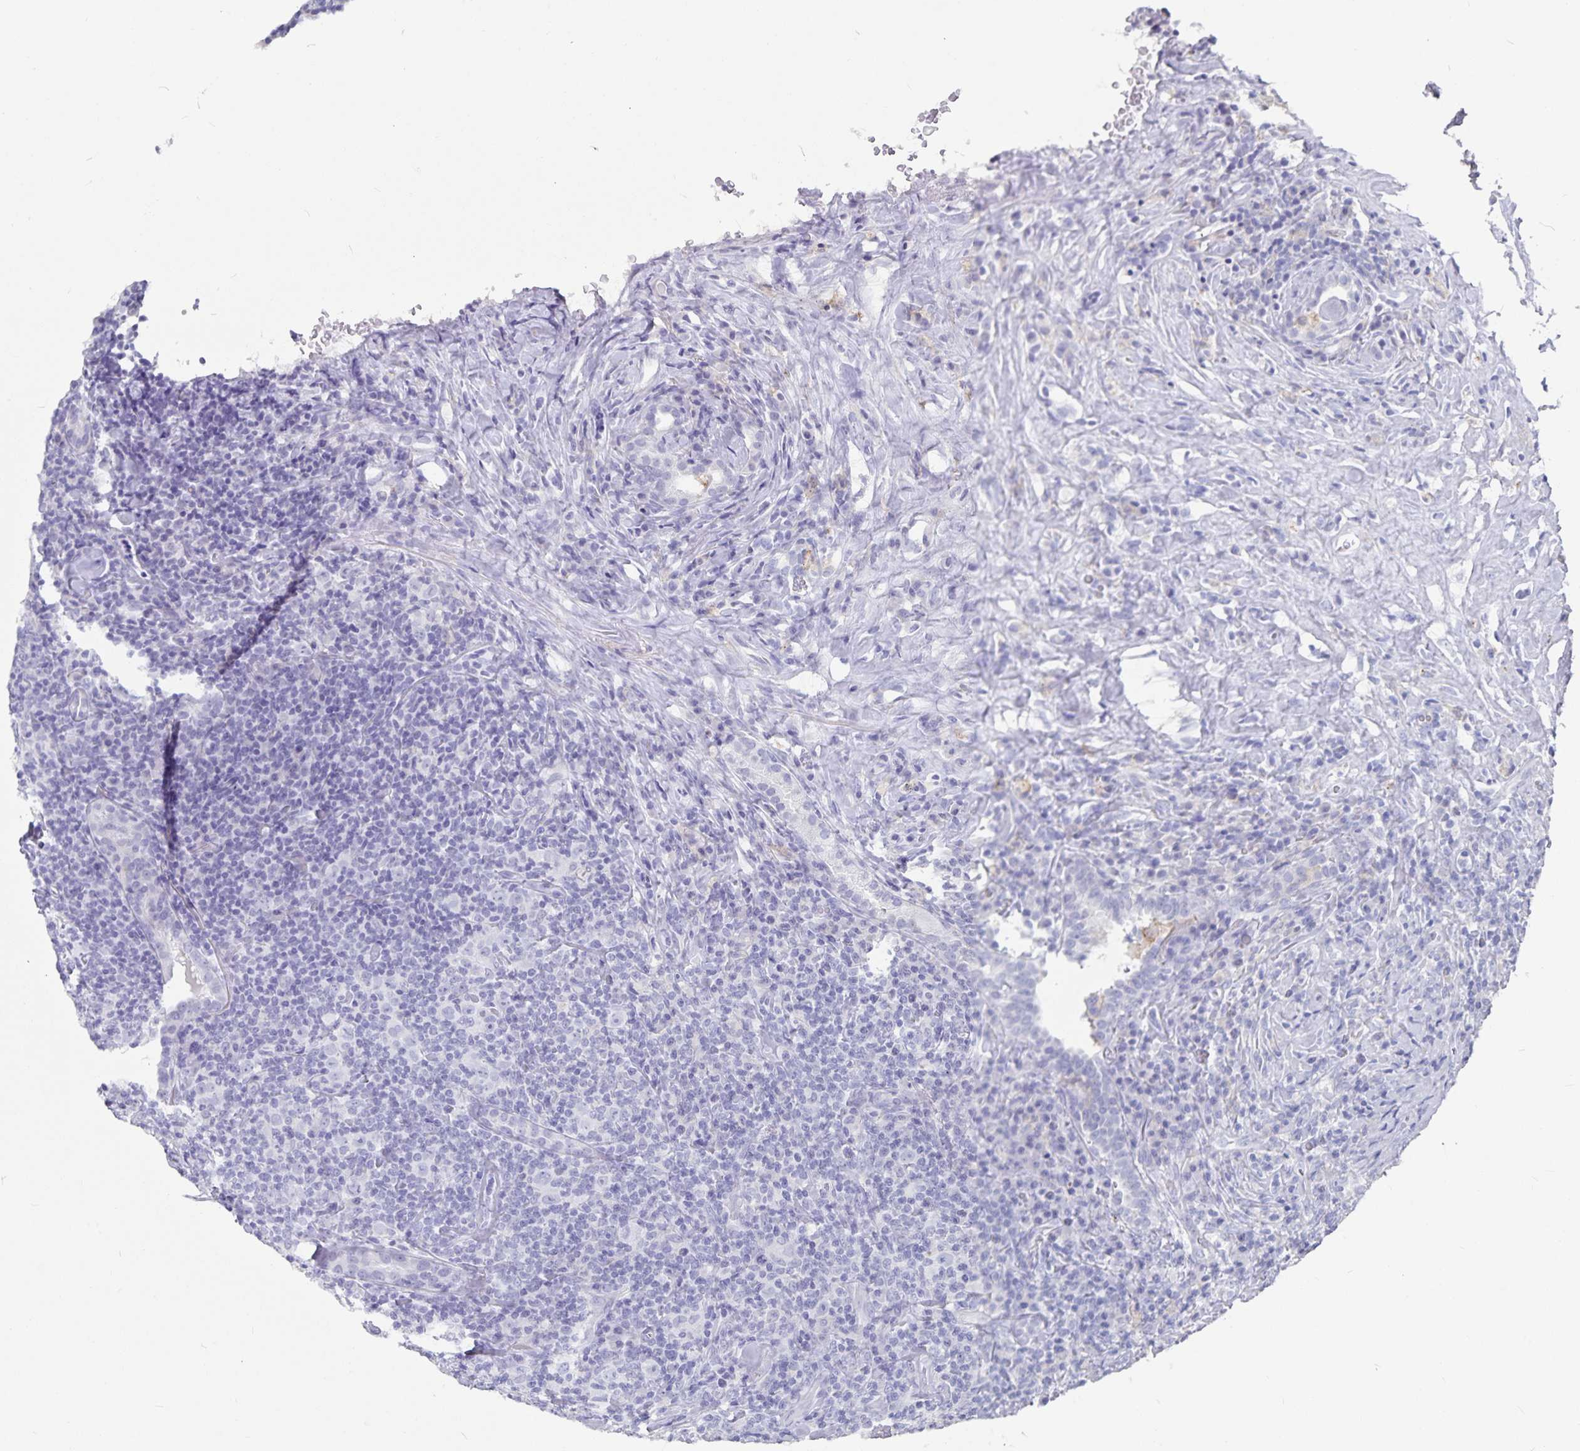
{"staining": {"intensity": "negative", "quantity": "none", "location": "none"}, "tissue": "lymphoma", "cell_type": "Tumor cells", "image_type": "cancer", "snomed": [{"axis": "morphology", "description": "Hodgkin's disease, NOS"}, {"axis": "topography", "description": "Lung"}], "caption": "The IHC histopathology image has no significant expression in tumor cells of lymphoma tissue.", "gene": "PLAC1", "patient": {"sex": "male", "age": 17}}